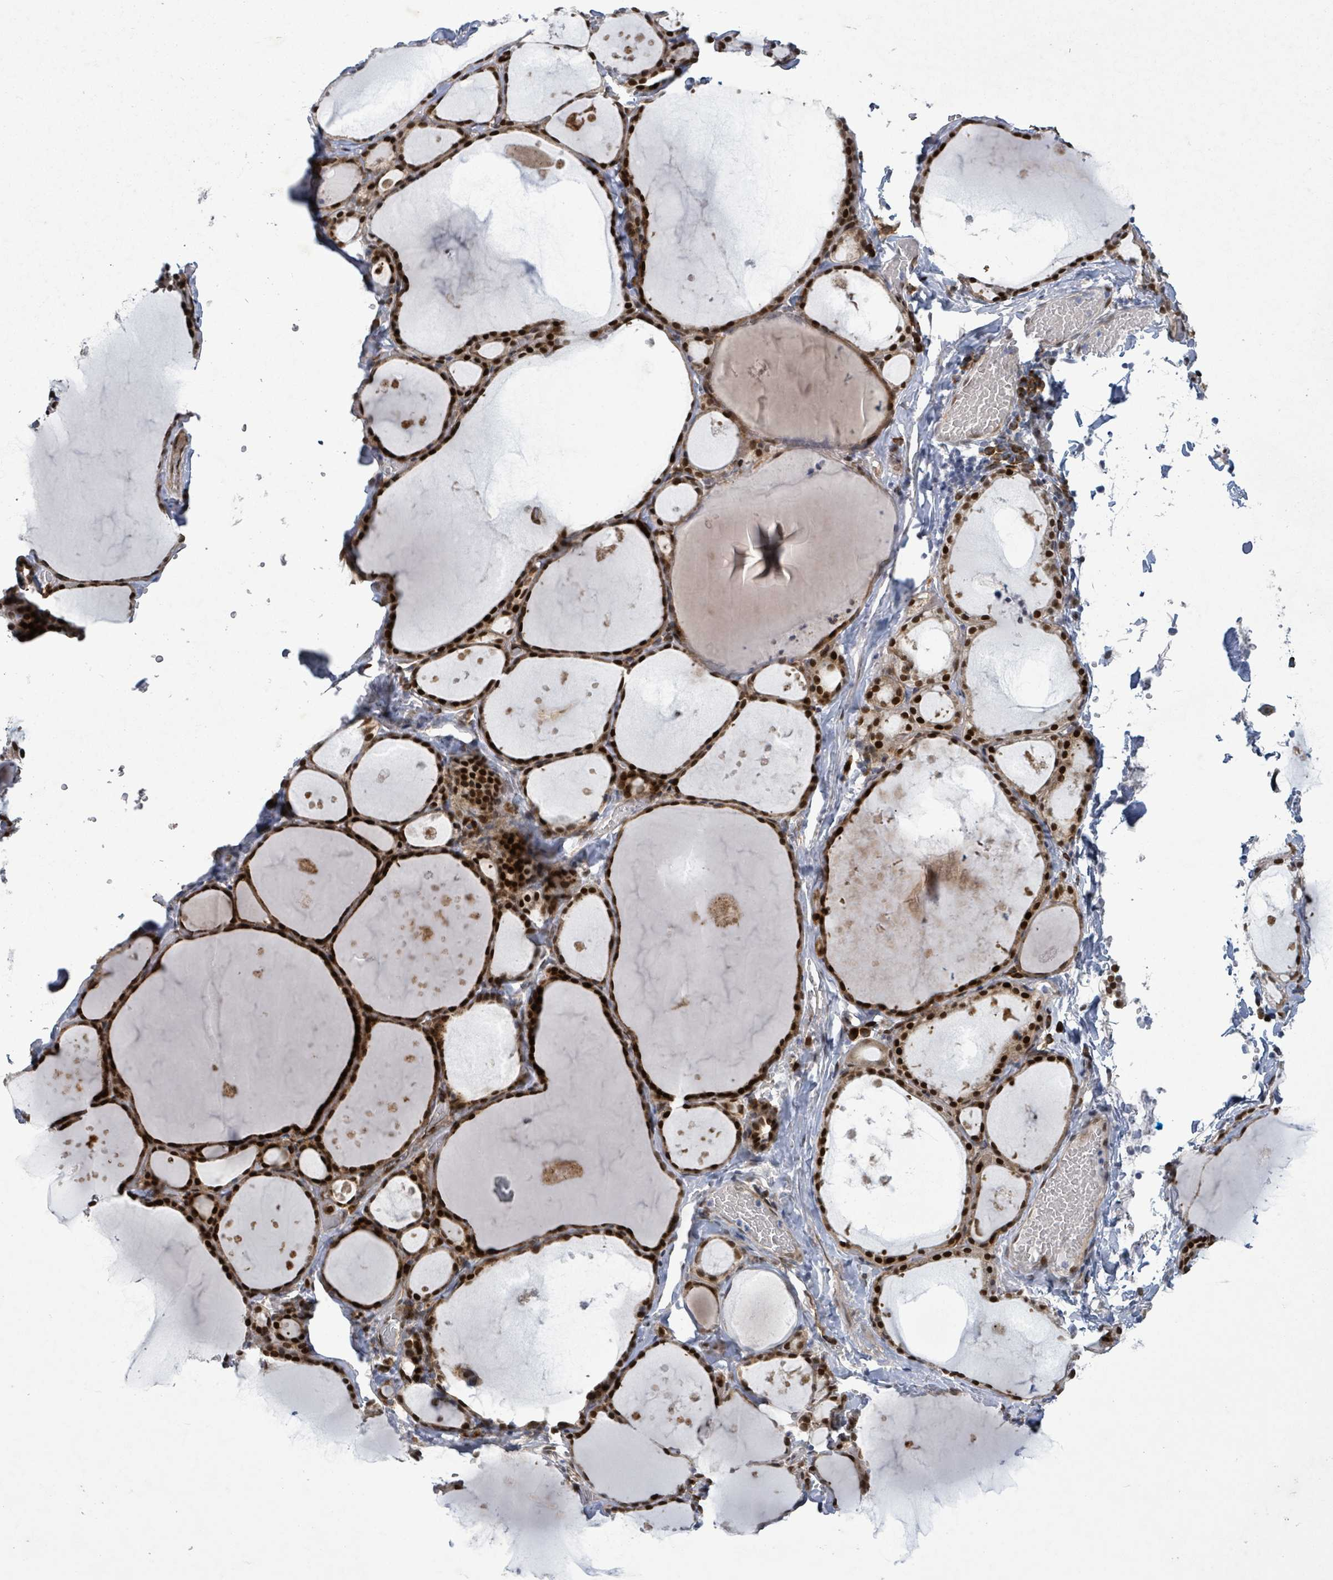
{"staining": {"intensity": "strong", "quantity": ">75%", "location": "nuclear"}, "tissue": "thyroid gland", "cell_type": "Glandular cells", "image_type": "normal", "snomed": [{"axis": "morphology", "description": "Normal tissue, NOS"}, {"axis": "topography", "description": "Thyroid gland"}], "caption": "Thyroid gland stained with DAB immunohistochemistry reveals high levels of strong nuclear staining in about >75% of glandular cells.", "gene": "TUSC1", "patient": {"sex": "male", "age": 56}}